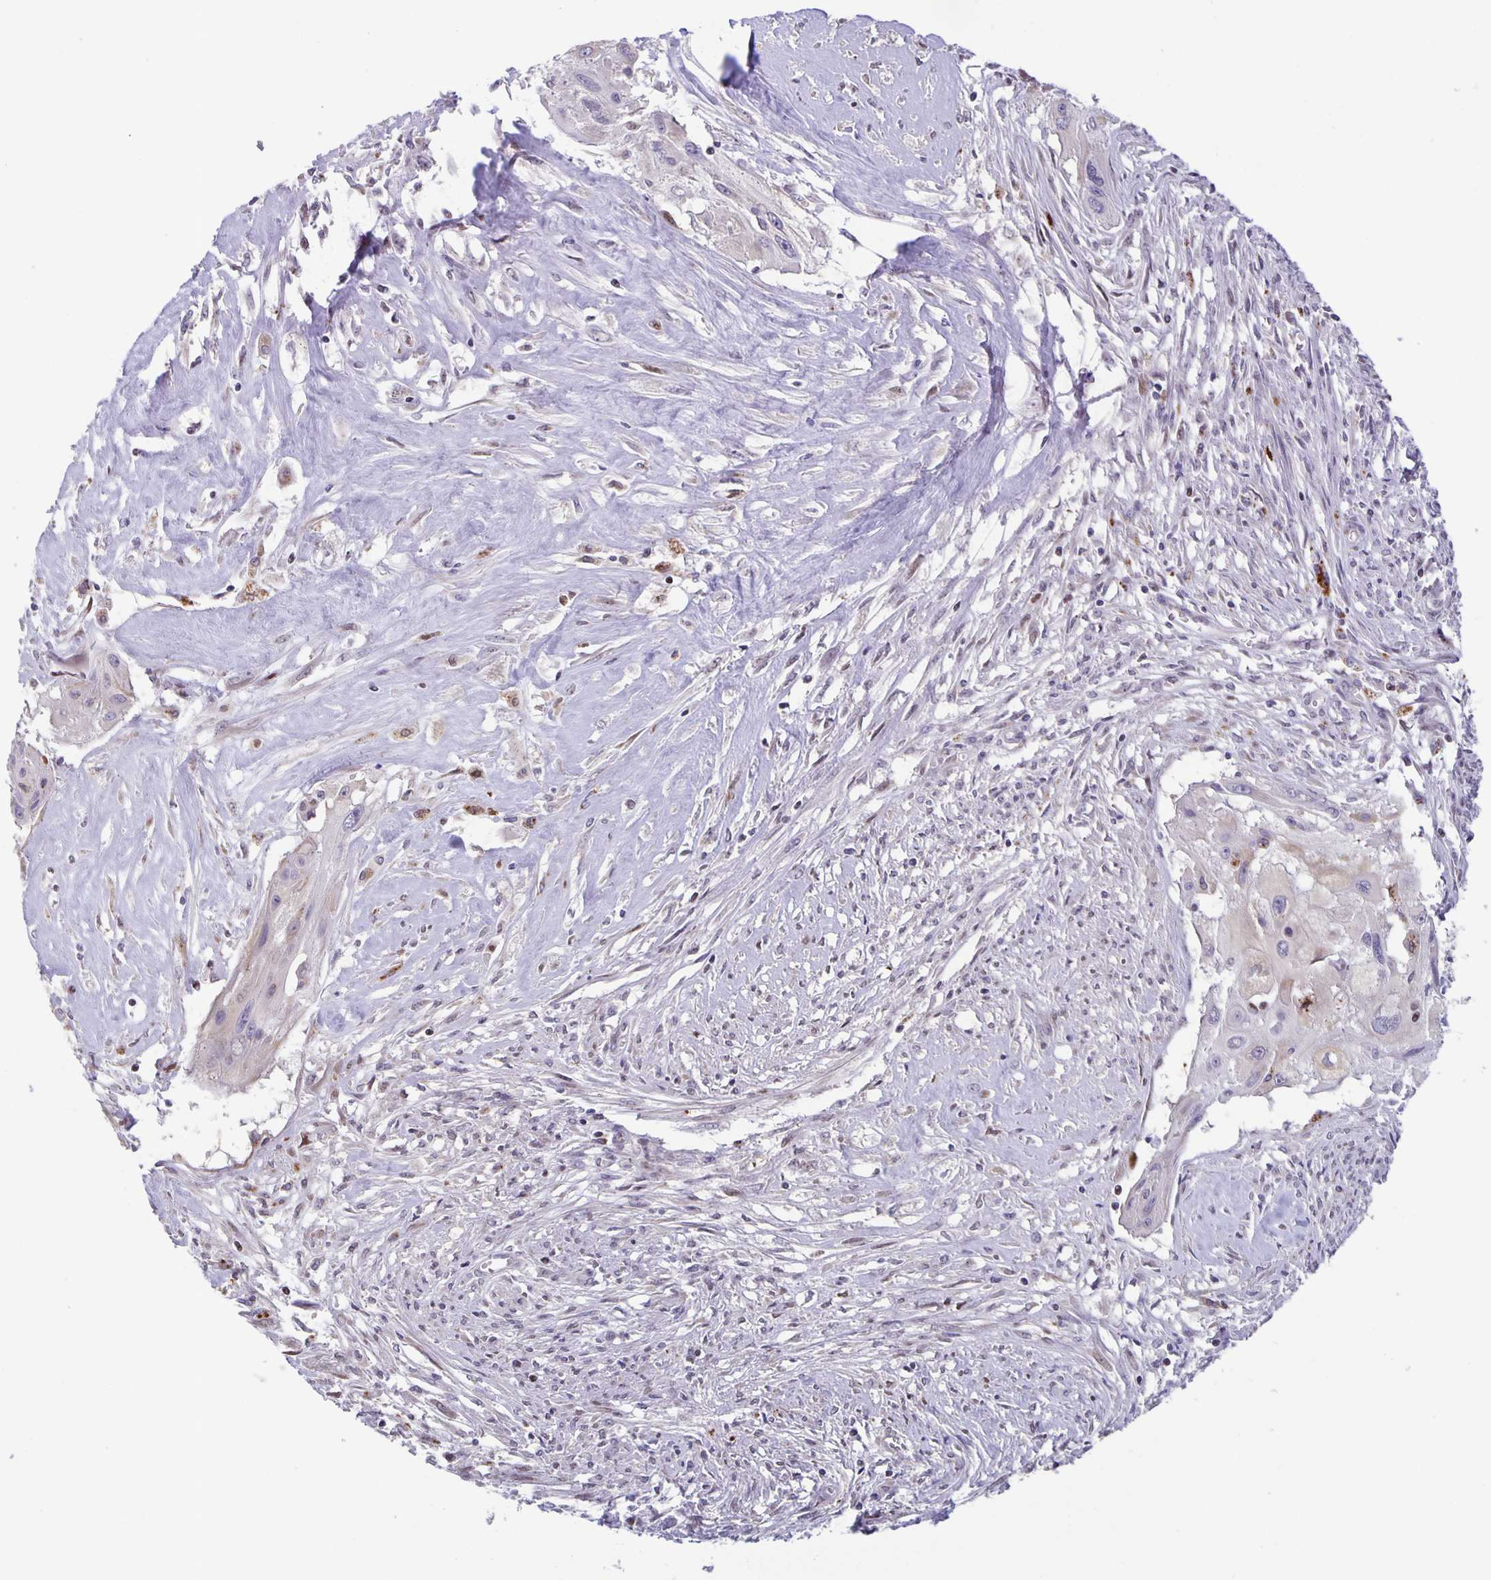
{"staining": {"intensity": "negative", "quantity": "none", "location": "none"}, "tissue": "cervical cancer", "cell_type": "Tumor cells", "image_type": "cancer", "snomed": [{"axis": "morphology", "description": "Squamous cell carcinoma, NOS"}, {"axis": "topography", "description": "Cervix"}], "caption": "An image of squamous cell carcinoma (cervical) stained for a protein displays no brown staining in tumor cells.", "gene": "MAPK12", "patient": {"sex": "female", "age": 49}}